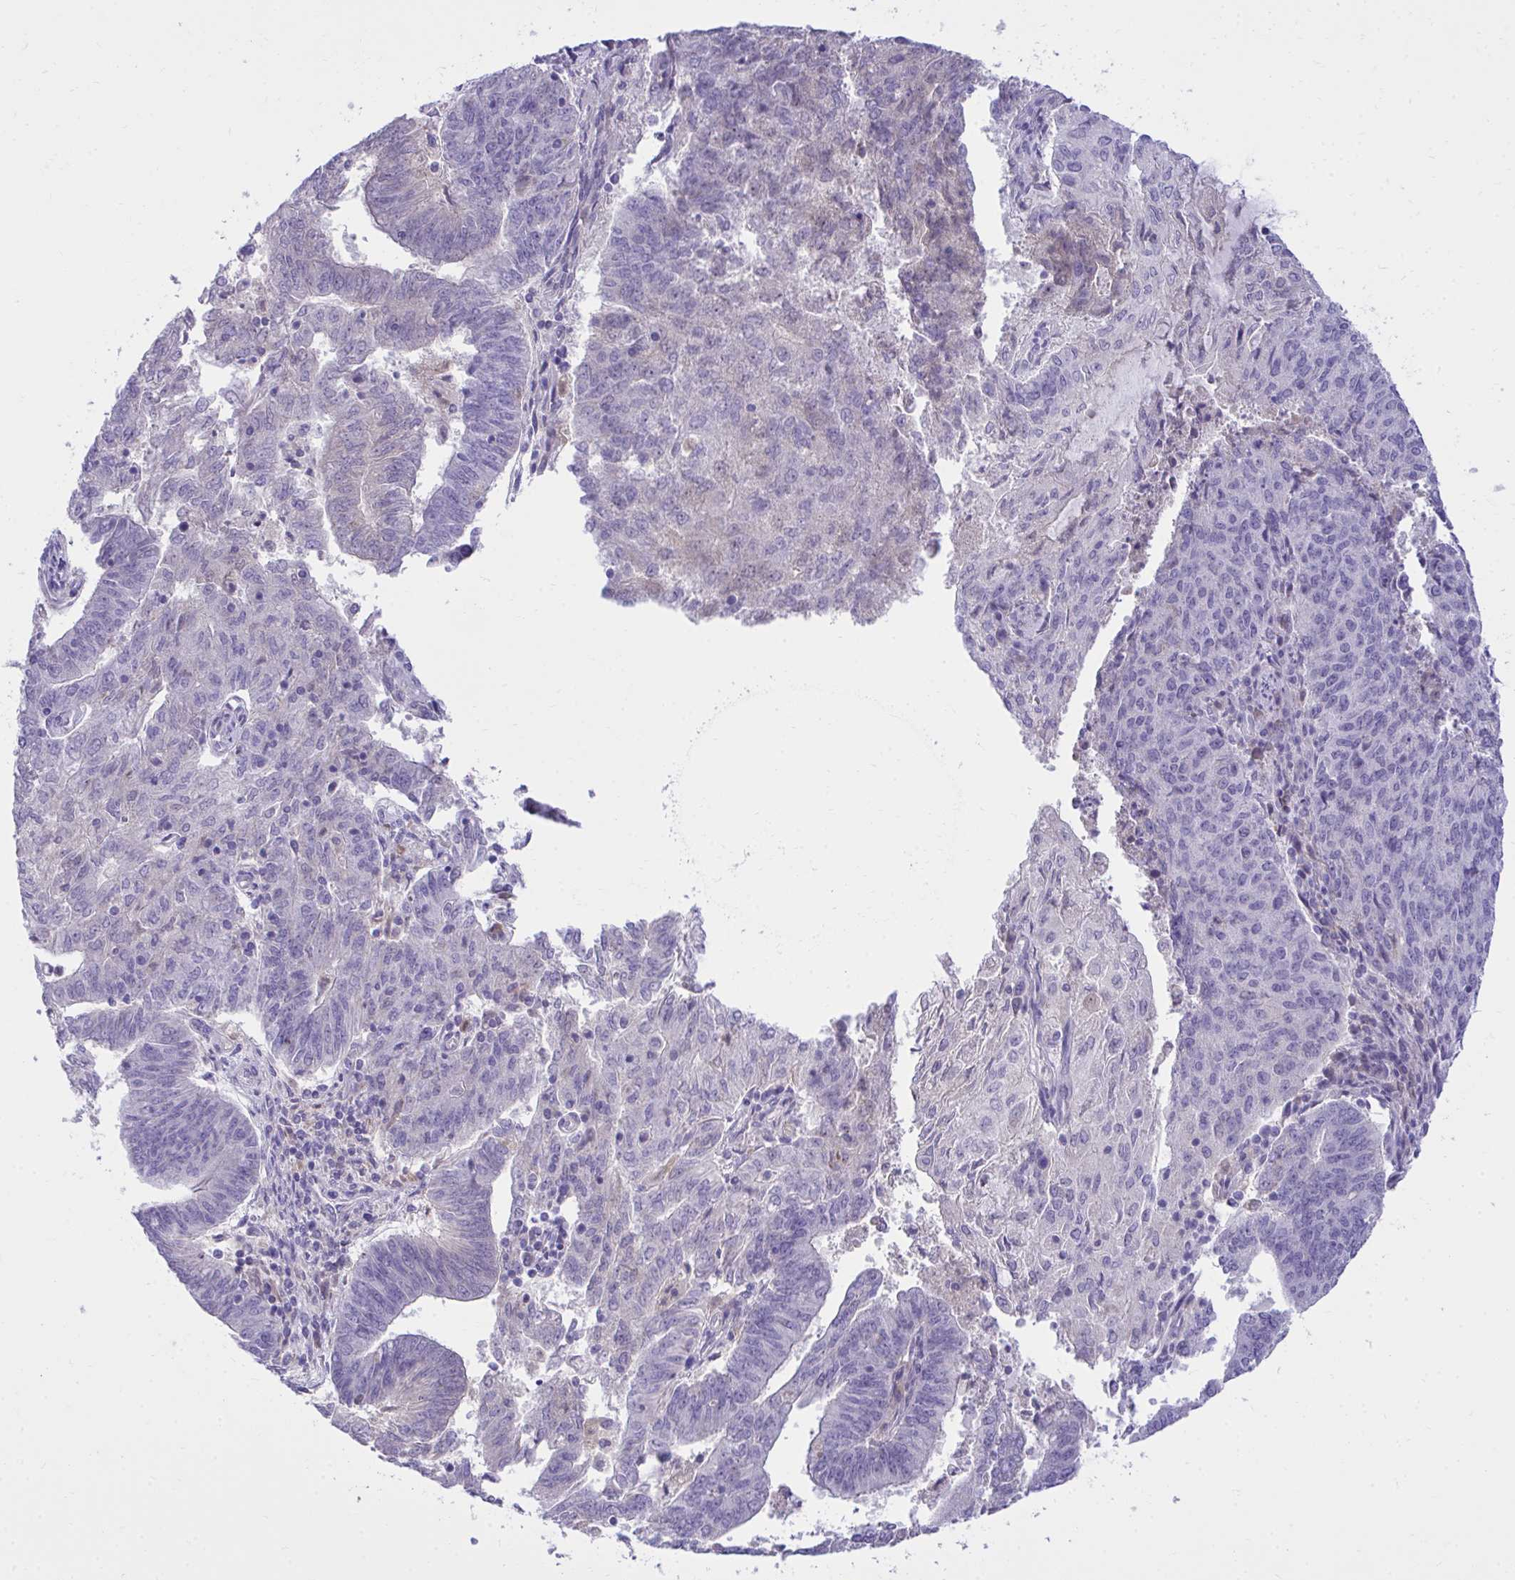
{"staining": {"intensity": "negative", "quantity": "none", "location": "none"}, "tissue": "endometrial cancer", "cell_type": "Tumor cells", "image_type": "cancer", "snomed": [{"axis": "morphology", "description": "Adenocarcinoma, NOS"}, {"axis": "topography", "description": "Endometrium"}], "caption": "Adenocarcinoma (endometrial) stained for a protein using immunohistochemistry (IHC) shows no staining tumor cells.", "gene": "TMCO5A", "patient": {"sex": "female", "age": 82}}